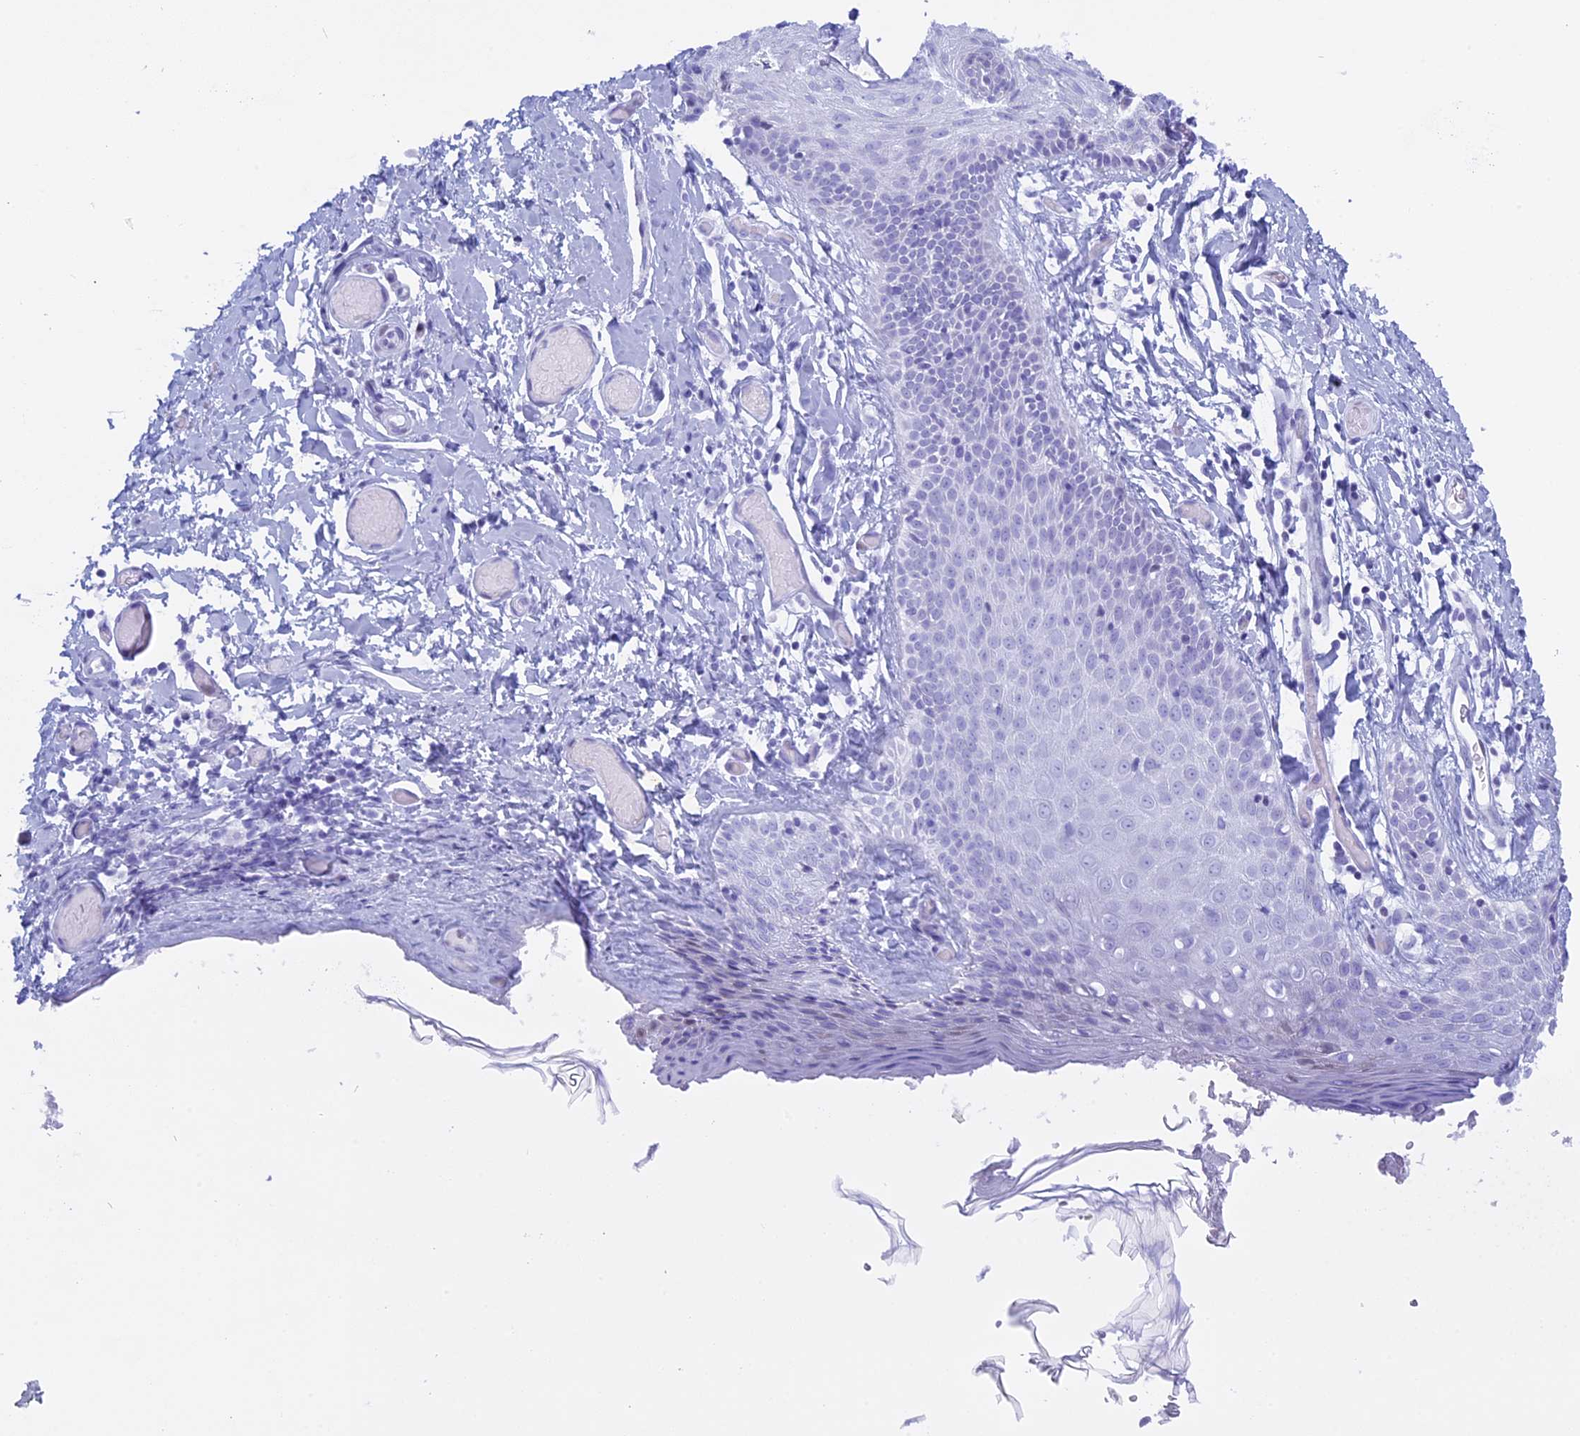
{"staining": {"intensity": "weak", "quantity": "<25%", "location": "nuclear"}, "tissue": "skin", "cell_type": "Epidermal cells", "image_type": "normal", "snomed": [{"axis": "morphology", "description": "Normal tissue, NOS"}, {"axis": "topography", "description": "Adipose tissue"}, {"axis": "topography", "description": "Vascular tissue"}, {"axis": "topography", "description": "Vulva"}, {"axis": "topography", "description": "Peripheral nerve tissue"}], "caption": "Benign skin was stained to show a protein in brown. There is no significant staining in epidermal cells. (DAB immunohistochemistry visualized using brightfield microscopy, high magnification).", "gene": "KCTD21", "patient": {"sex": "female", "age": 86}}